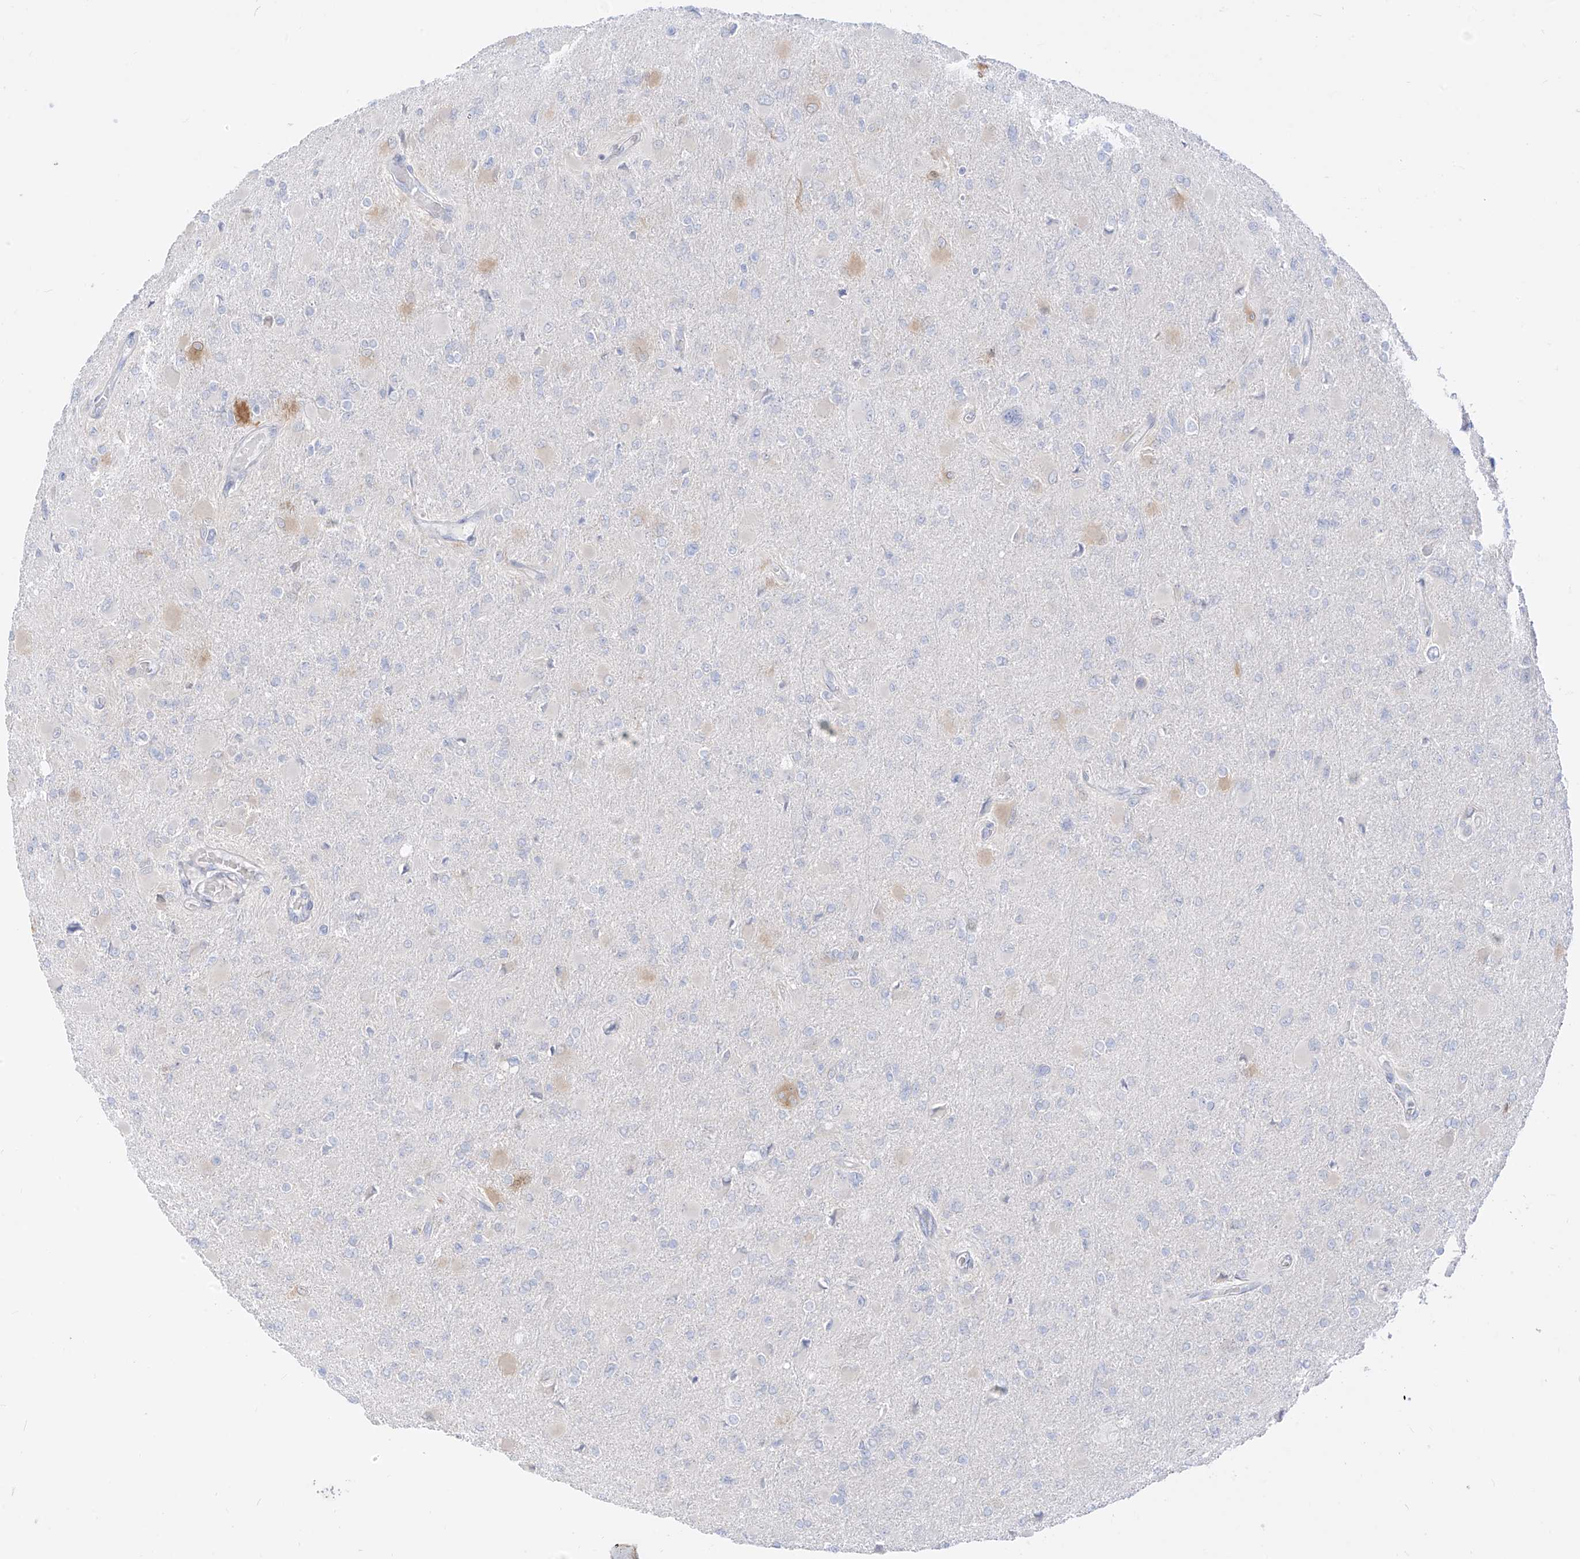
{"staining": {"intensity": "negative", "quantity": "none", "location": "none"}, "tissue": "glioma", "cell_type": "Tumor cells", "image_type": "cancer", "snomed": [{"axis": "morphology", "description": "Glioma, malignant, High grade"}, {"axis": "topography", "description": "Cerebral cortex"}], "caption": "IHC micrograph of neoplastic tissue: human malignant high-grade glioma stained with DAB (3,3'-diaminobenzidine) reveals no significant protein positivity in tumor cells.", "gene": "SYTL3", "patient": {"sex": "female", "age": 36}}